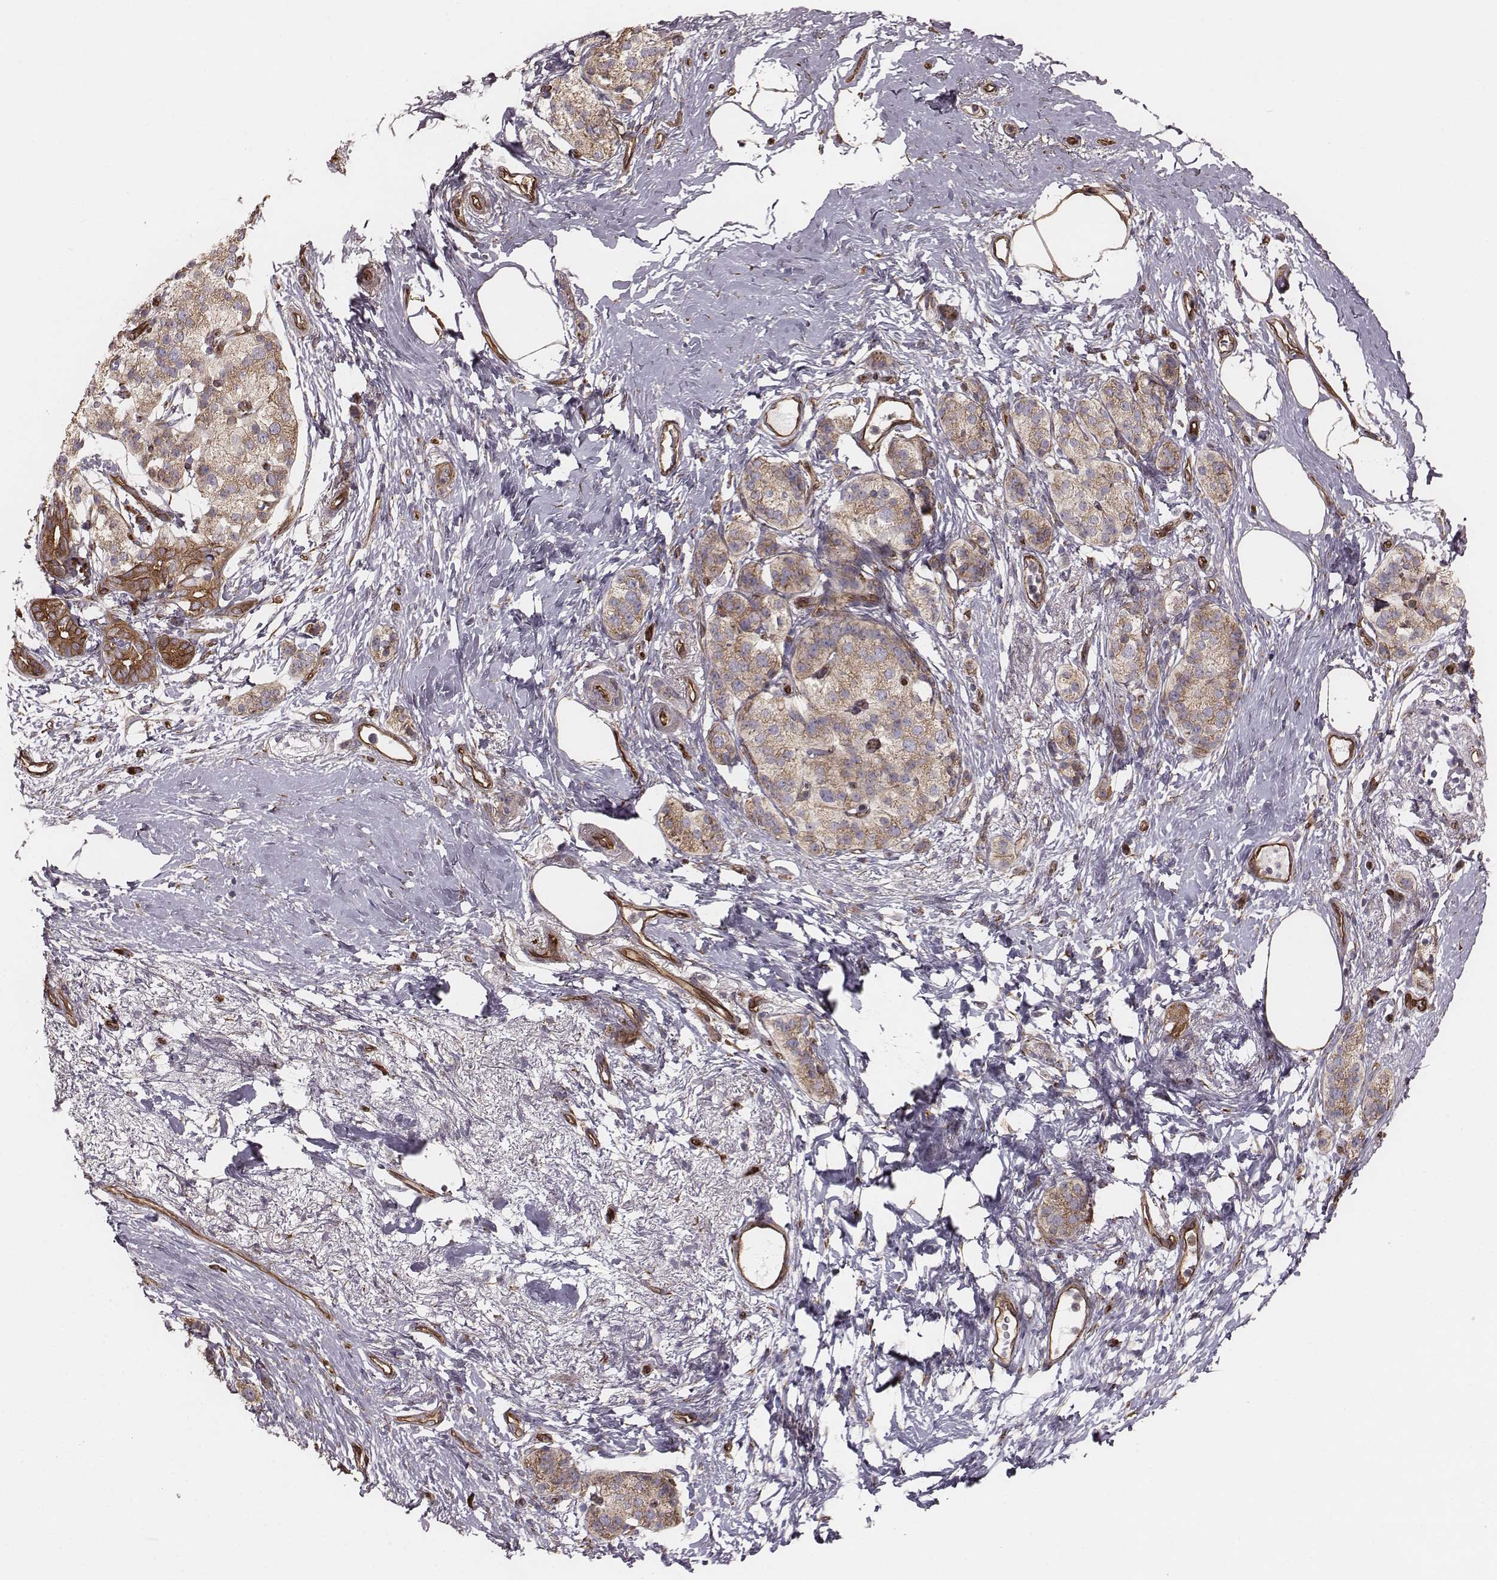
{"staining": {"intensity": "moderate", "quantity": ">75%", "location": "cytoplasmic/membranous"}, "tissue": "pancreatic cancer", "cell_type": "Tumor cells", "image_type": "cancer", "snomed": [{"axis": "morphology", "description": "Adenocarcinoma, NOS"}, {"axis": "topography", "description": "Pancreas"}], "caption": "Immunohistochemistry (IHC) of human pancreatic cancer displays medium levels of moderate cytoplasmic/membranous staining in approximately >75% of tumor cells.", "gene": "PALMD", "patient": {"sex": "female", "age": 72}}